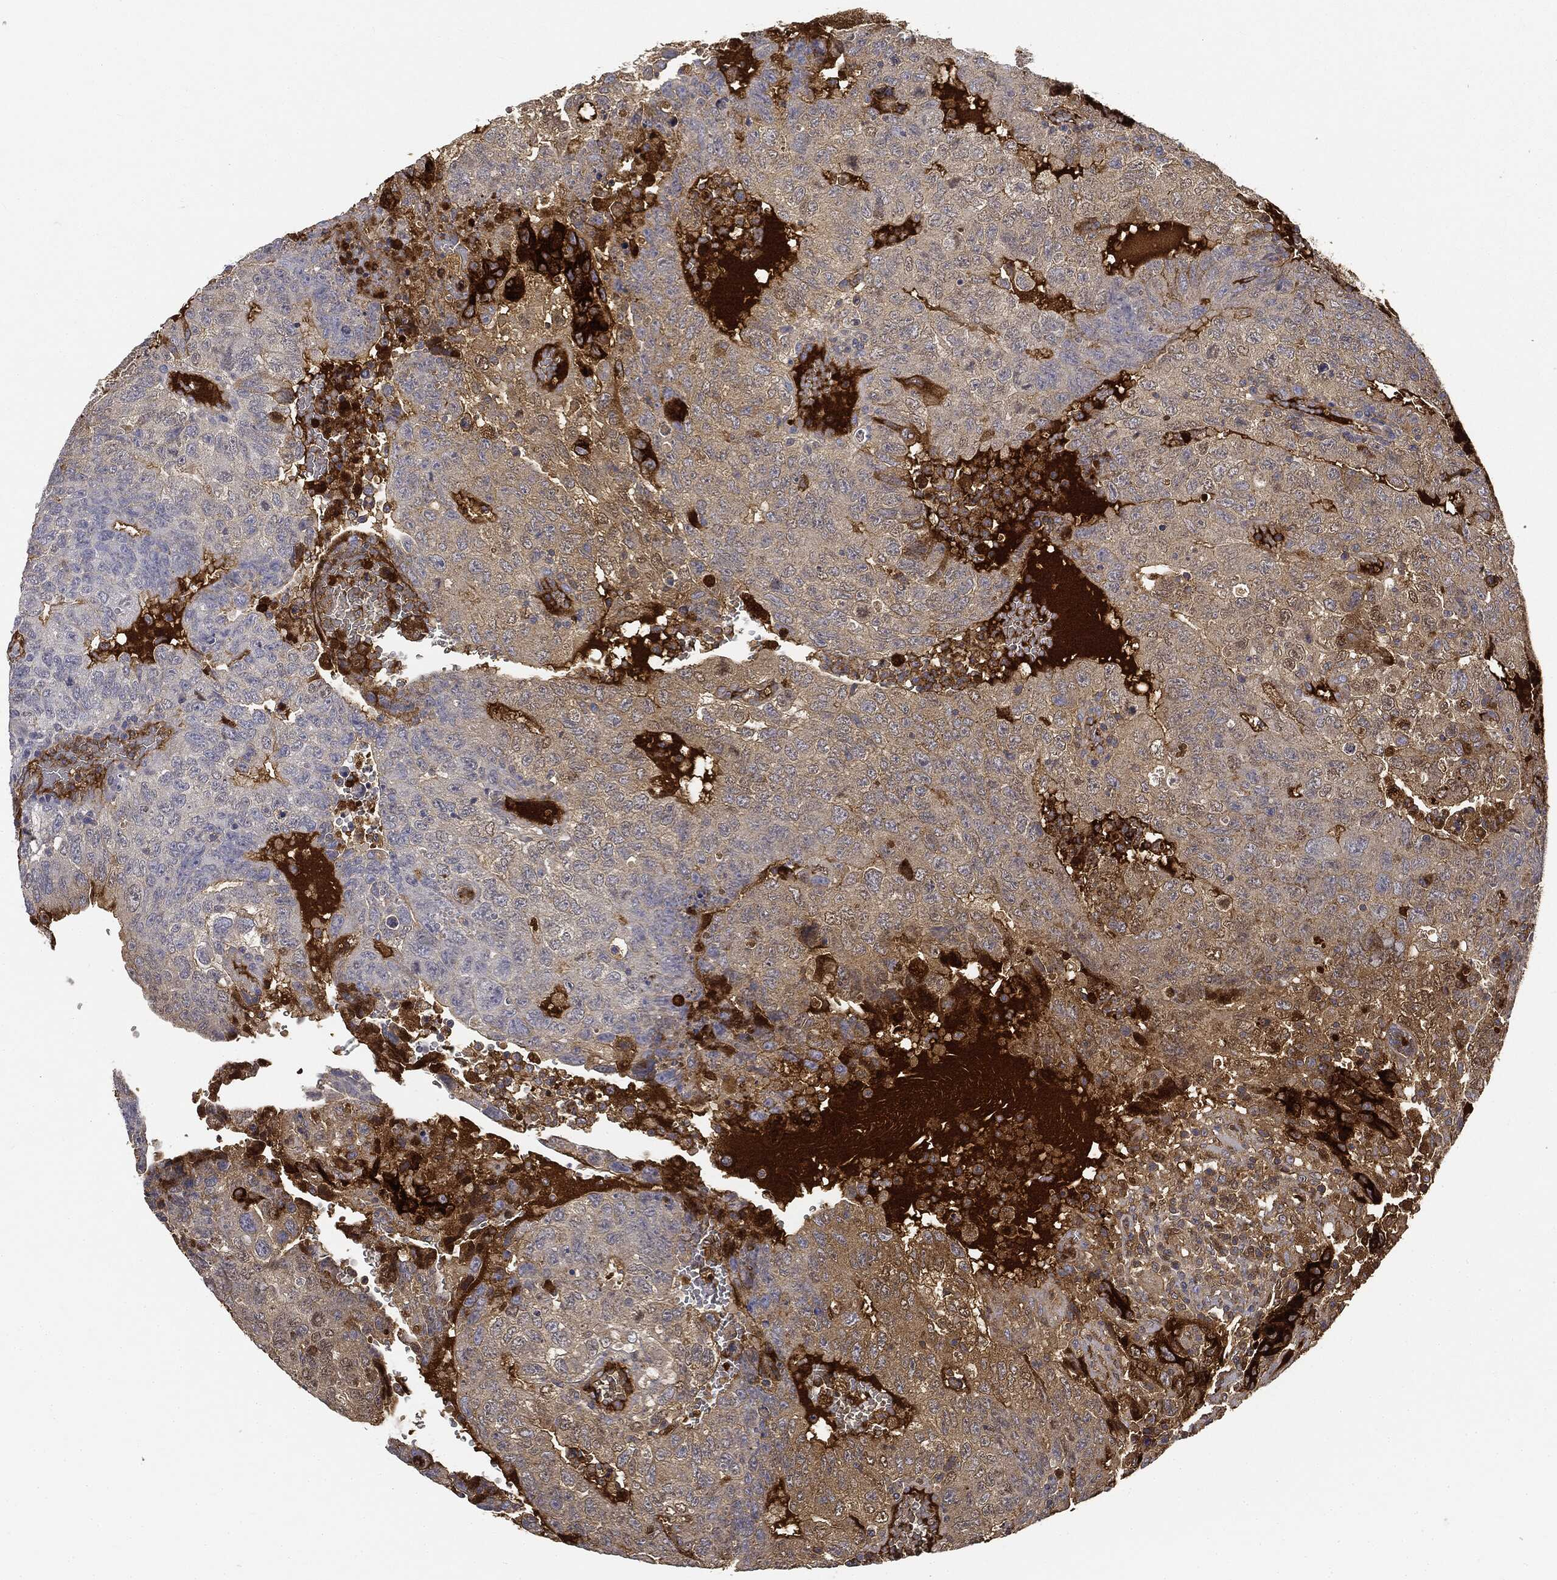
{"staining": {"intensity": "weak", "quantity": "<25%", "location": "cytoplasmic/membranous"}, "tissue": "testis cancer", "cell_type": "Tumor cells", "image_type": "cancer", "snomed": [{"axis": "morphology", "description": "Carcinoma, Embryonal, NOS"}, {"axis": "topography", "description": "Testis"}], "caption": "A histopathology image of human testis cancer (embryonal carcinoma) is negative for staining in tumor cells. (Immunohistochemistry, brightfield microscopy, high magnification).", "gene": "AFP", "patient": {"sex": "male", "age": 34}}